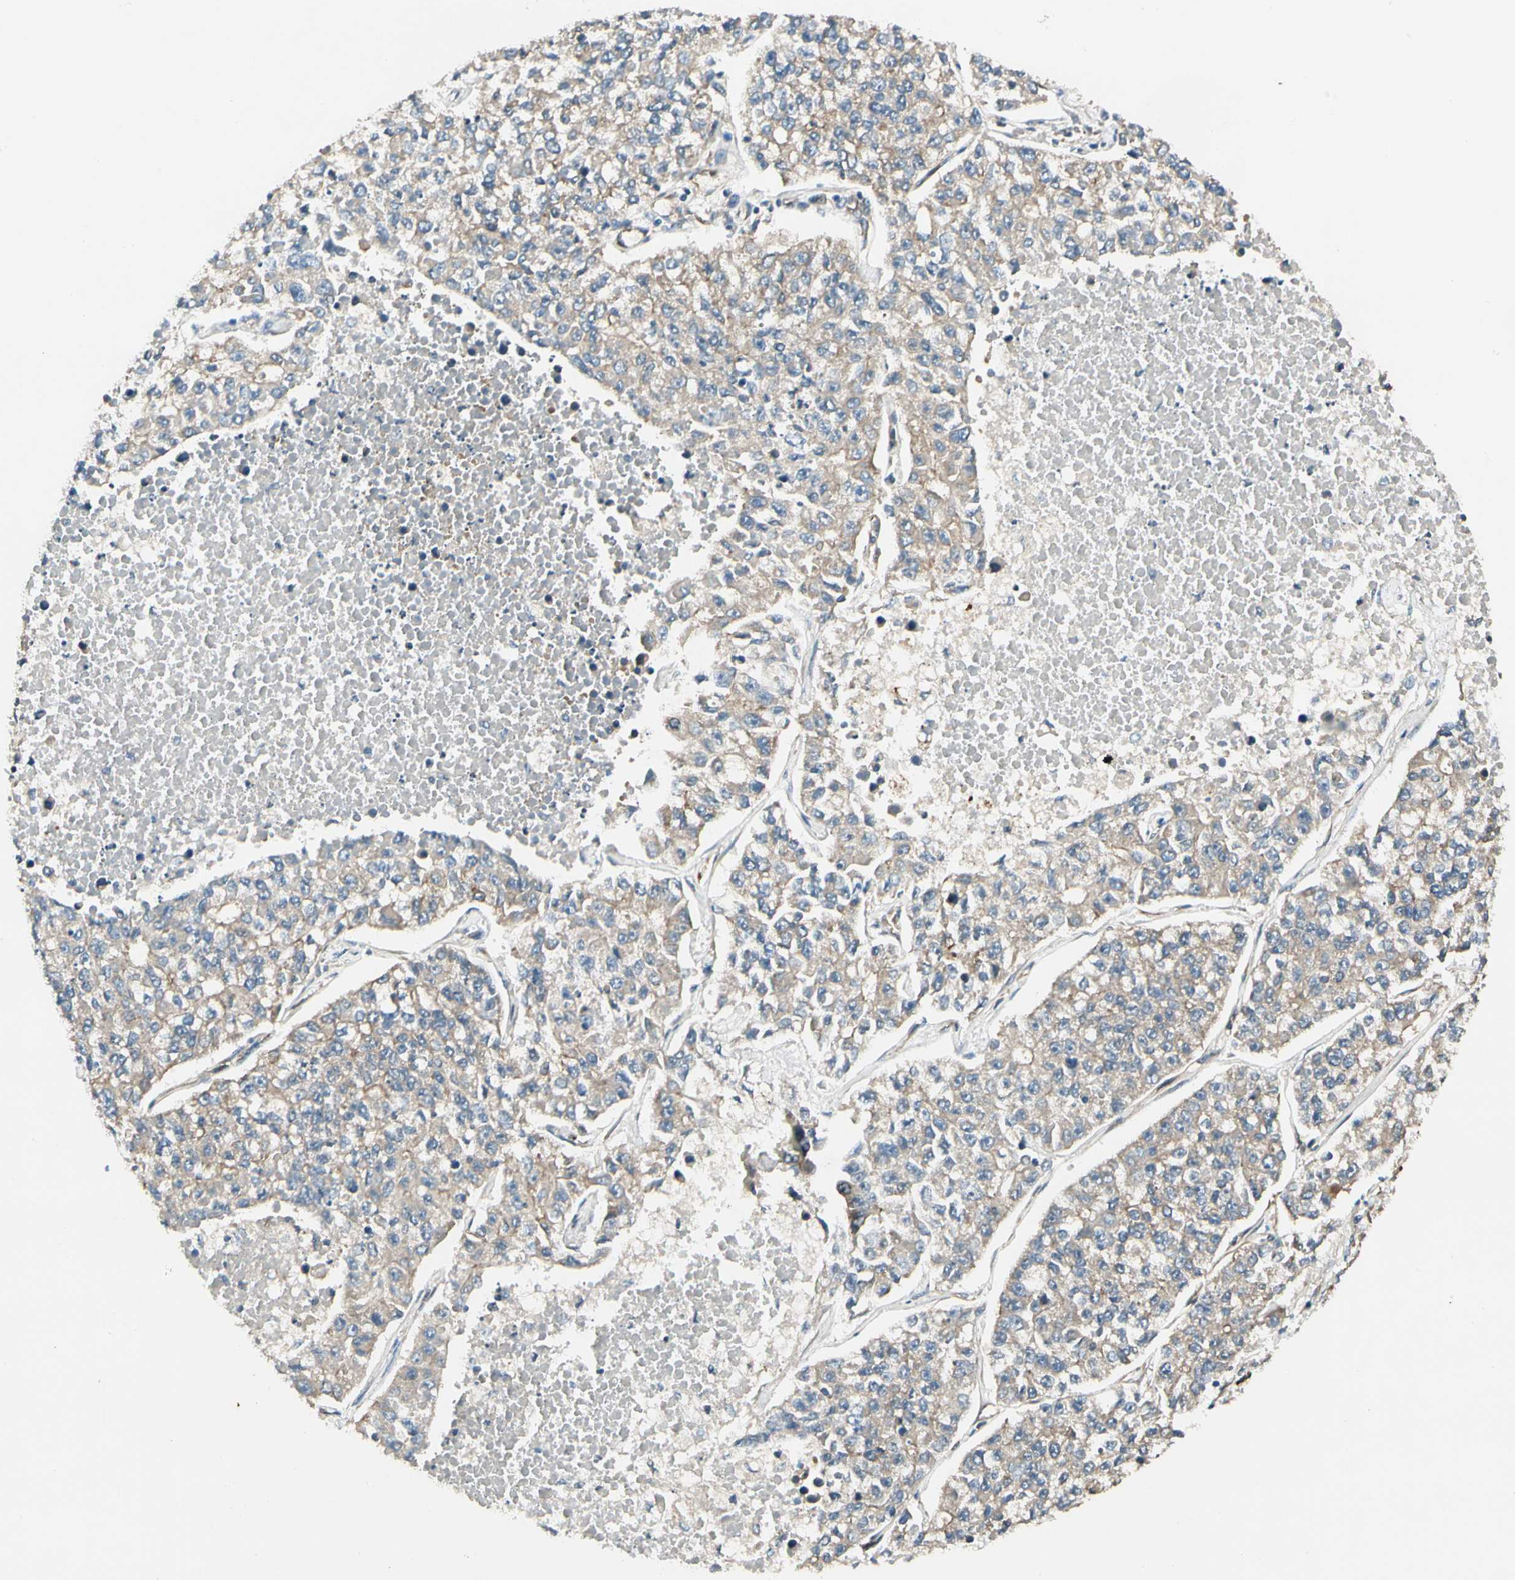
{"staining": {"intensity": "weak", "quantity": ">75%", "location": "cytoplasmic/membranous"}, "tissue": "lung cancer", "cell_type": "Tumor cells", "image_type": "cancer", "snomed": [{"axis": "morphology", "description": "Adenocarcinoma, NOS"}, {"axis": "topography", "description": "Lung"}], "caption": "This histopathology image demonstrates lung adenocarcinoma stained with immunohistochemistry (IHC) to label a protein in brown. The cytoplasmic/membranous of tumor cells show weak positivity for the protein. Nuclei are counter-stained blue.", "gene": "ROCK2", "patient": {"sex": "male", "age": 49}}